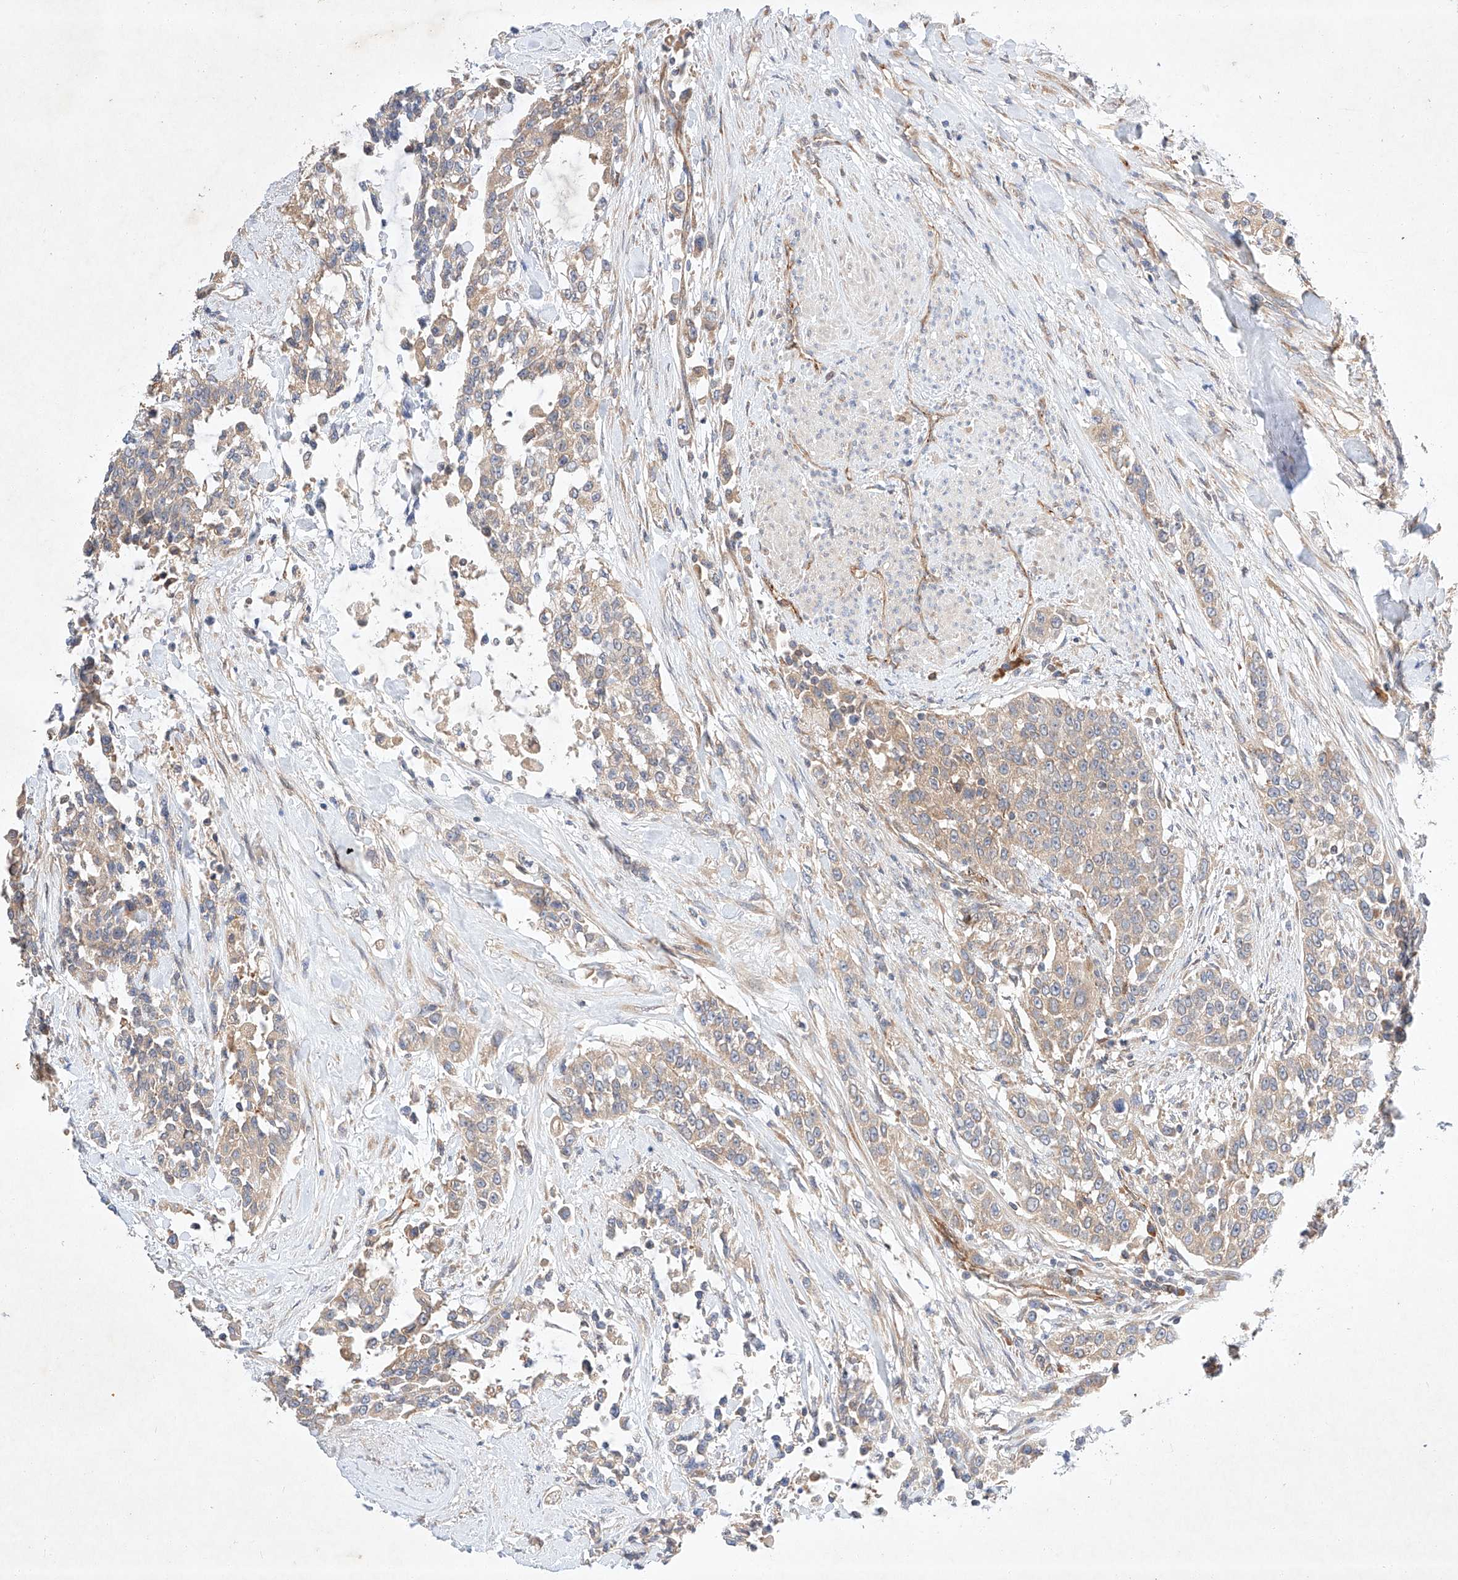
{"staining": {"intensity": "moderate", "quantity": ">75%", "location": "cytoplasmic/membranous"}, "tissue": "urothelial cancer", "cell_type": "Tumor cells", "image_type": "cancer", "snomed": [{"axis": "morphology", "description": "Urothelial carcinoma, High grade"}, {"axis": "topography", "description": "Urinary bladder"}], "caption": "Human urothelial cancer stained for a protein (brown) exhibits moderate cytoplasmic/membranous positive expression in approximately >75% of tumor cells.", "gene": "C6orf118", "patient": {"sex": "female", "age": 80}}